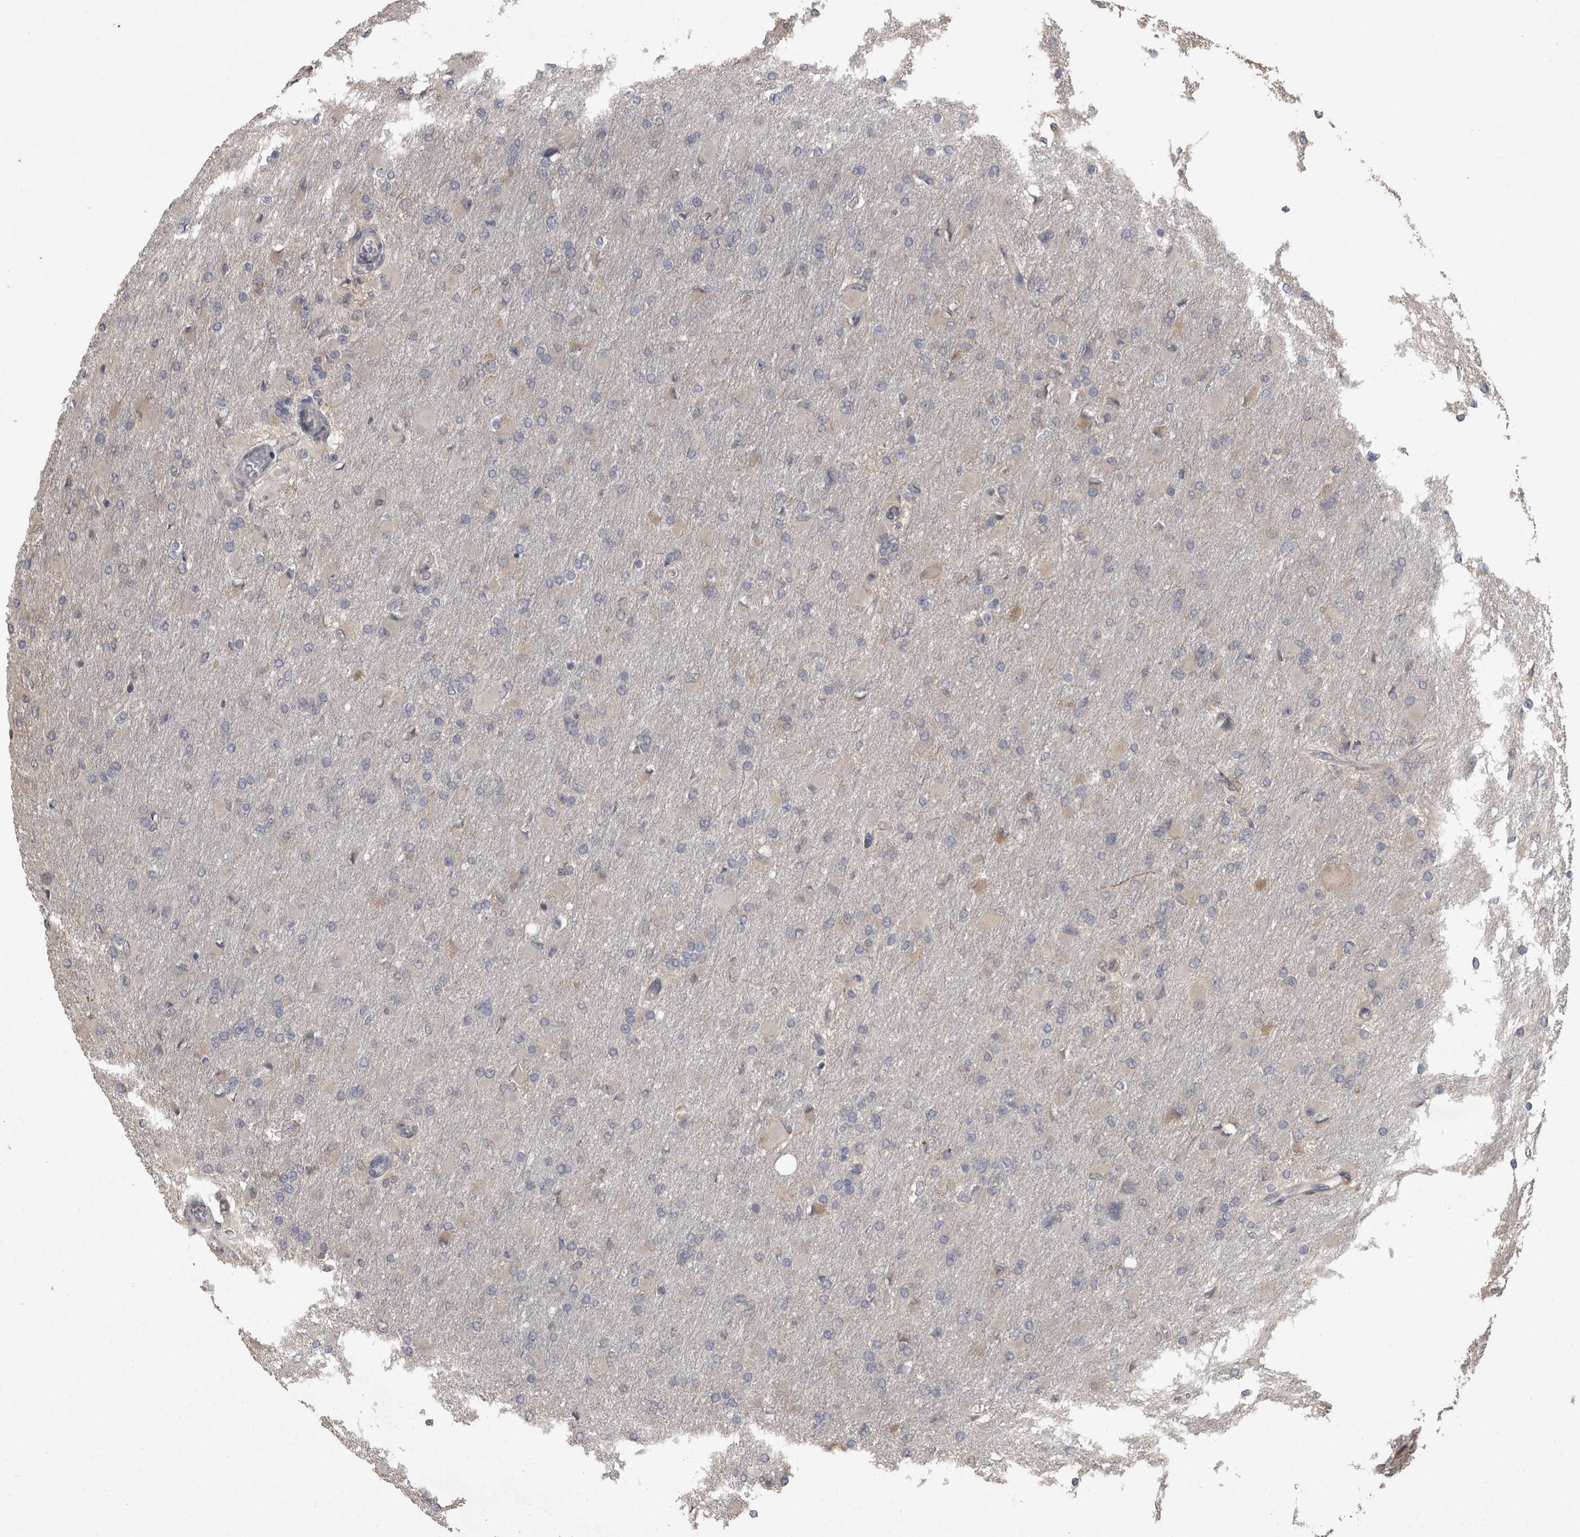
{"staining": {"intensity": "negative", "quantity": "none", "location": "none"}, "tissue": "glioma", "cell_type": "Tumor cells", "image_type": "cancer", "snomed": [{"axis": "morphology", "description": "Glioma, malignant, High grade"}, {"axis": "topography", "description": "Cerebral cortex"}], "caption": "A high-resolution histopathology image shows immunohistochemistry (IHC) staining of malignant high-grade glioma, which shows no significant positivity in tumor cells.", "gene": "RAB29", "patient": {"sex": "female", "age": 36}}